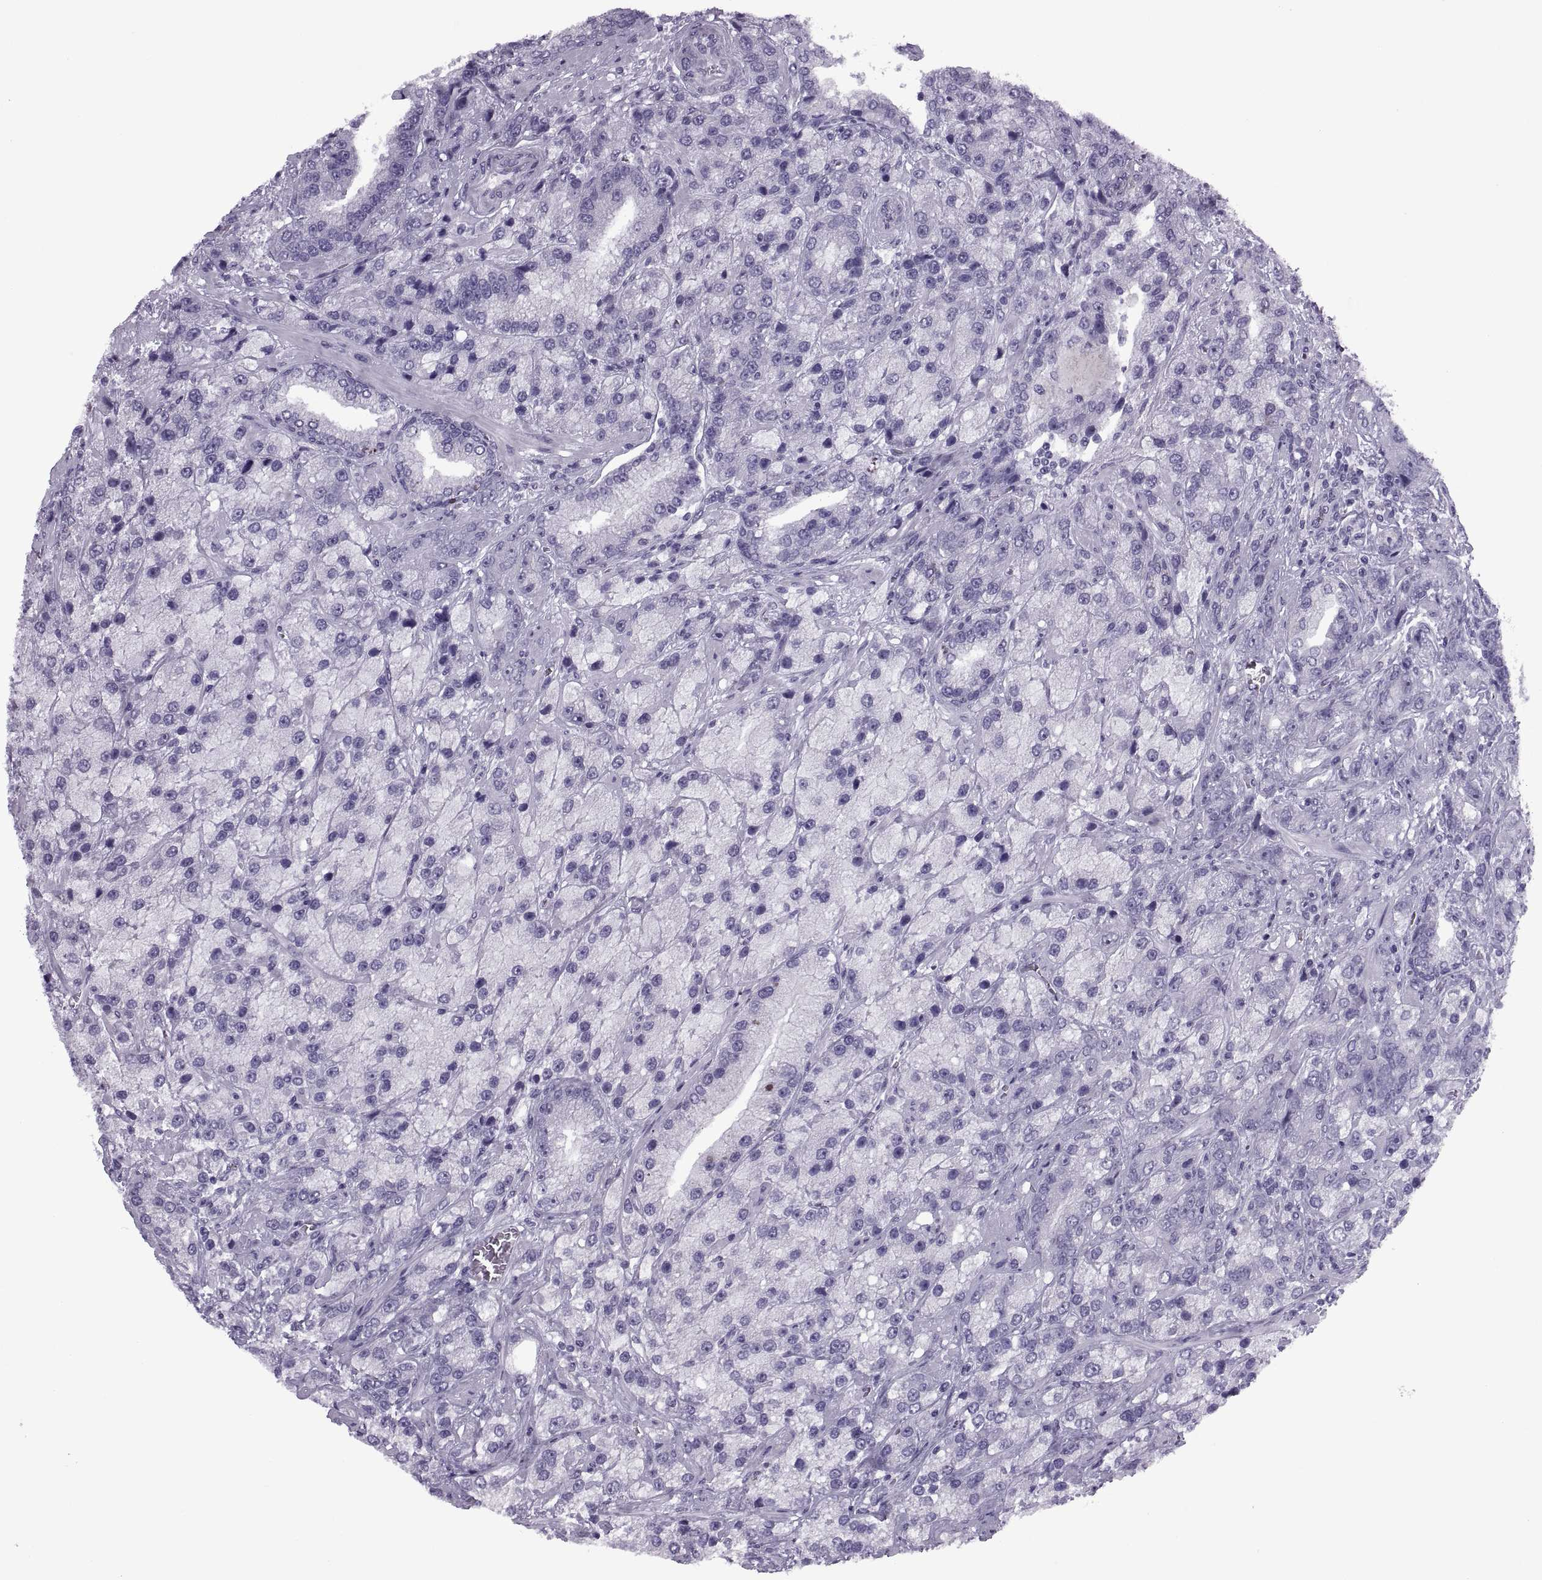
{"staining": {"intensity": "negative", "quantity": "none", "location": "none"}, "tissue": "prostate cancer", "cell_type": "Tumor cells", "image_type": "cancer", "snomed": [{"axis": "morphology", "description": "Adenocarcinoma, NOS"}, {"axis": "topography", "description": "Prostate"}], "caption": "IHC micrograph of human prostate adenocarcinoma stained for a protein (brown), which reveals no expression in tumor cells. Nuclei are stained in blue.", "gene": "FAM24A", "patient": {"sex": "male", "age": 63}}